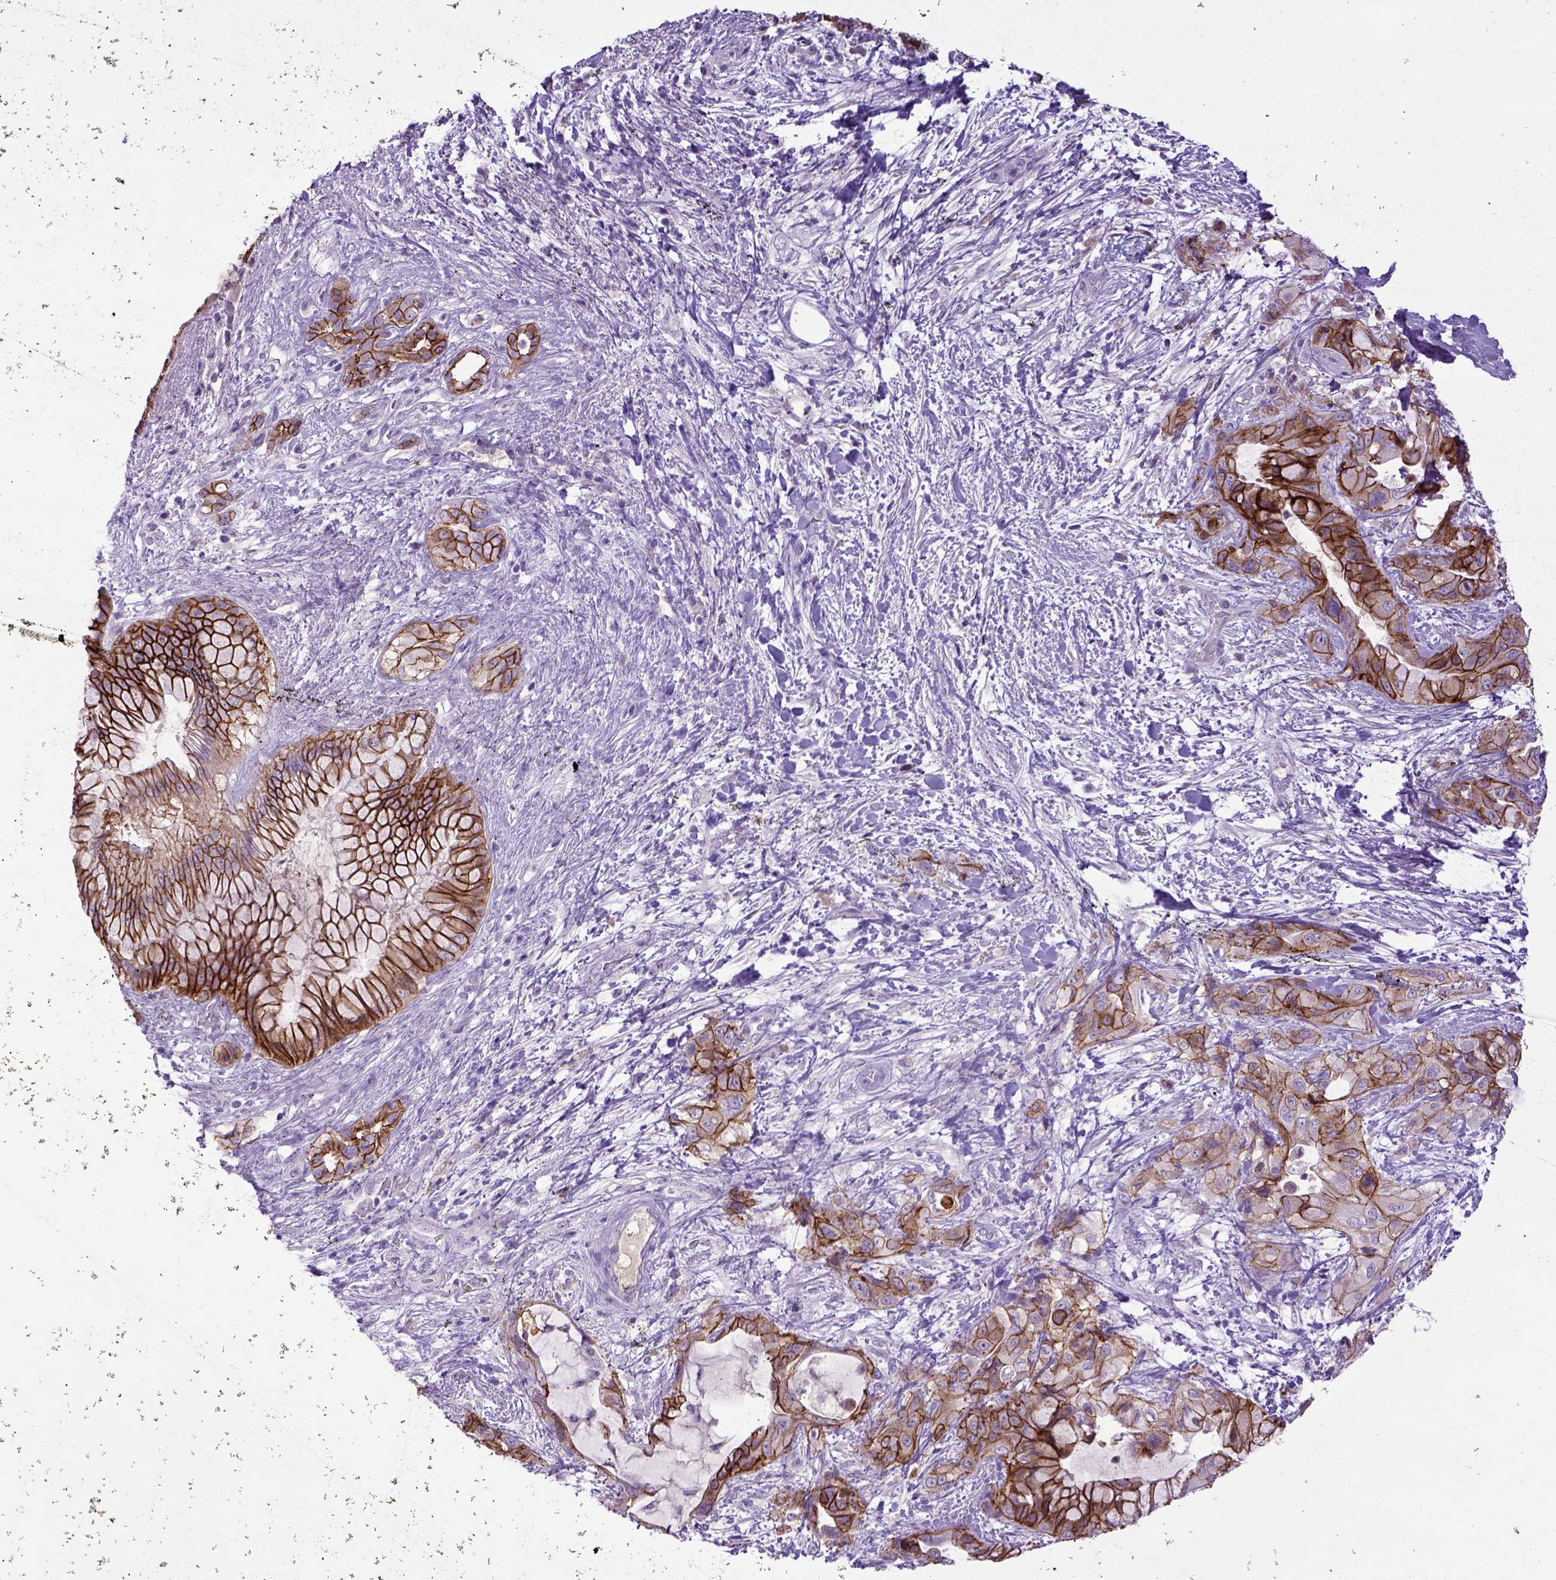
{"staining": {"intensity": "strong", "quantity": ">75%", "location": "cytoplasmic/membranous"}, "tissue": "pancreatic cancer", "cell_type": "Tumor cells", "image_type": "cancer", "snomed": [{"axis": "morphology", "description": "Adenocarcinoma, NOS"}, {"axis": "topography", "description": "Pancreas"}], "caption": "A high-resolution image shows IHC staining of pancreatic cancer, which shows strong cytoplasmic/membranous staining in about >75% of tumor cells. (Brightfield microscopy of DAB IHC at high magnification).", "gene": "CDH1", "patient": {"sex": "male", "age": 71}}